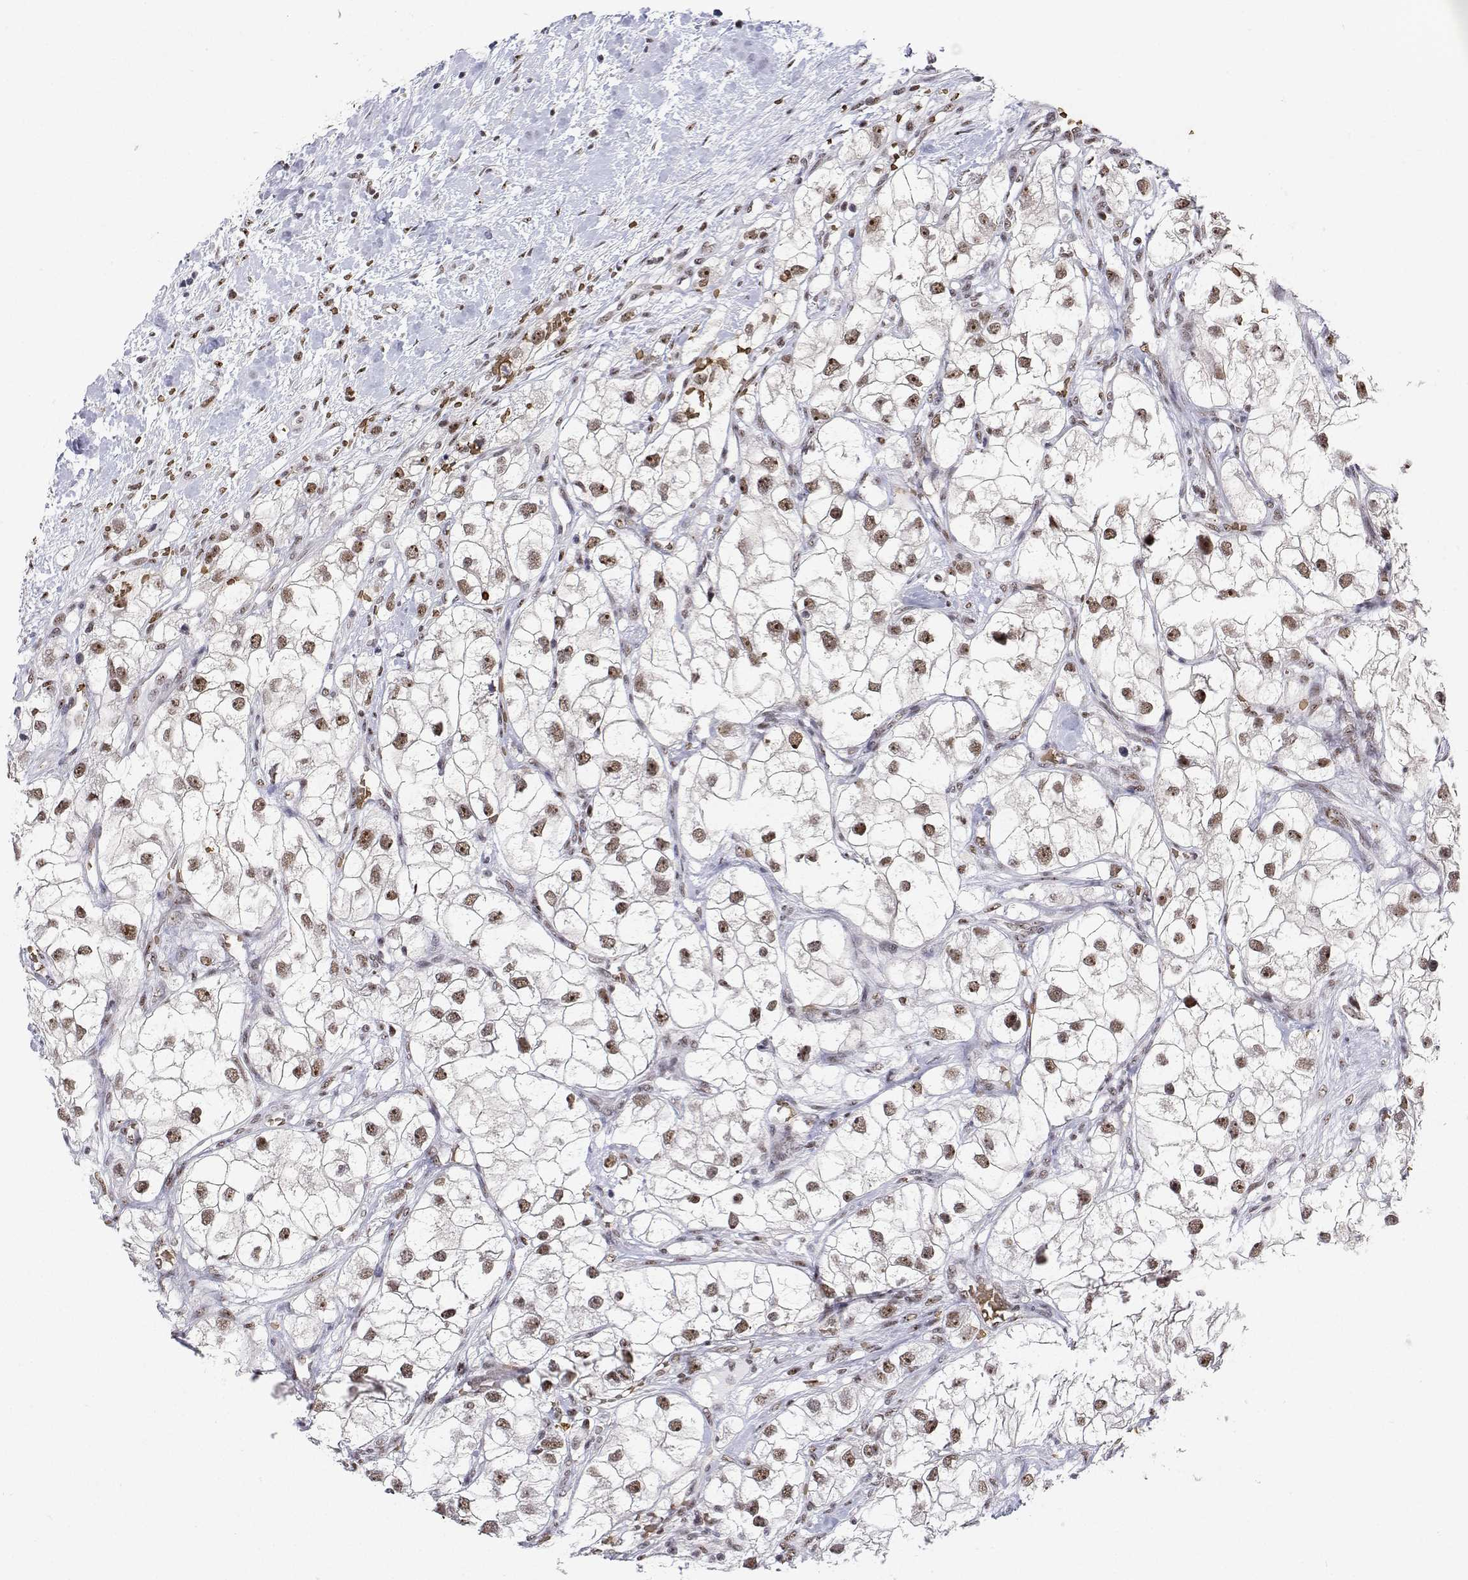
{"staining": {"intensity": "moderate", "quantity": ">75%", "location": "nuclear"}, "tissue": "renal cancer", "cell_type": "Tumor cells", "image_type": "cancer", "snomed": [{"axis": "morphology", "description": "Adenocarcinoma, NOS"}, {"axis": "topography", "description": "Kidney"}], "caption": "Immunohistochemistry (IHC) (DAB) staining of renal cancer (adenocarcinoma) displays moderate nuclear protein staining in about >75% of tumor cells. The protein of interest is stained brown, and the nuclei are stained in blue (DAB IHC with brightfield microscopy, high magnification).", "gene": "ADAR", "patient": {"sex": "male", "age": 59}}